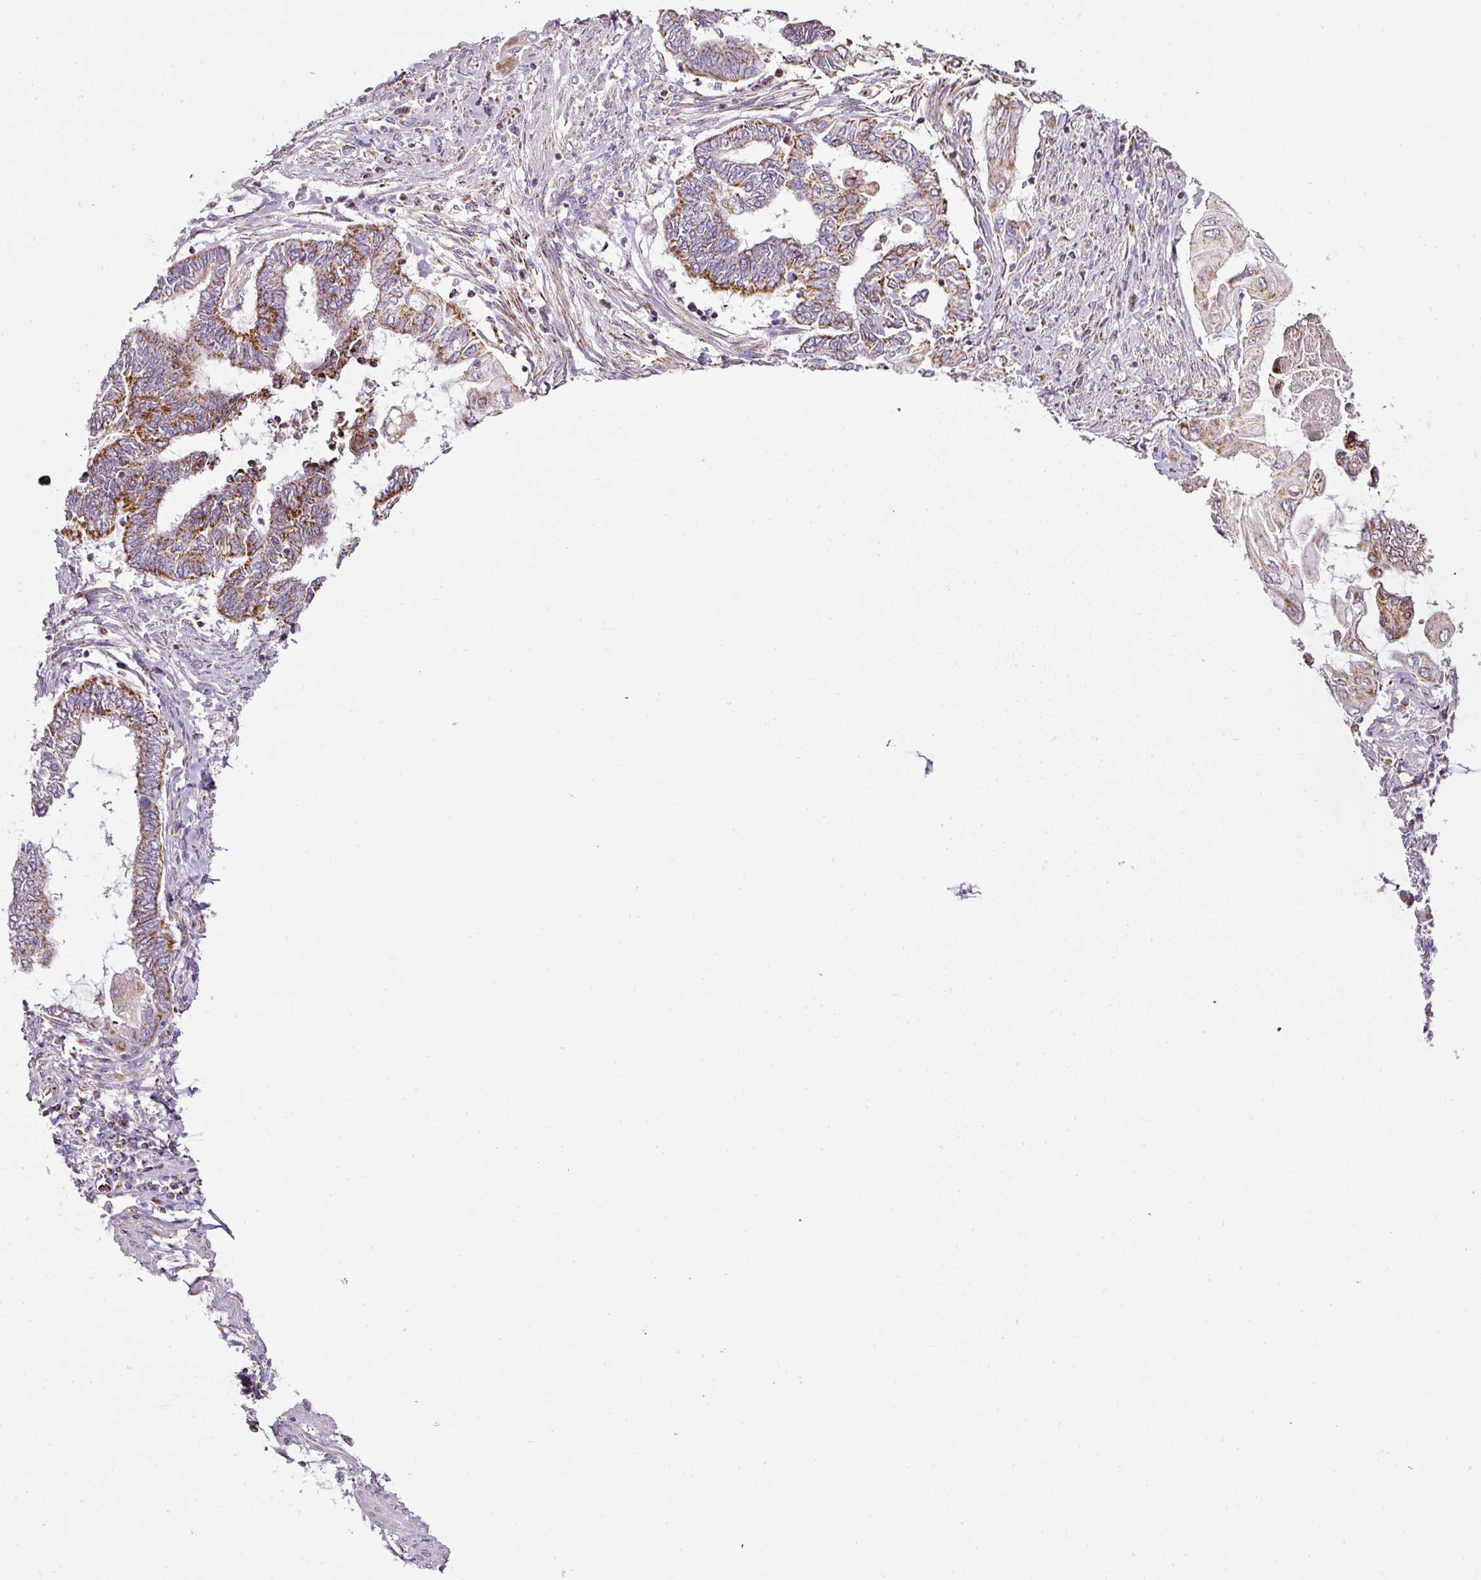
{"staining": {"intensity": "moderate", "quantity": "25%-75%", "location": "cytoplasmic/membranous"}, "tissue": "cervical cancer", "cell_type": "Tumor cells", "image_type": "cancer", "snomed": [{"axis": "morphology", "description": "Squamous cell carcinoma, NOS"}, {"axis": "topography", "description": "Cervix"}], "caption": "A histopathology image of human cervical cancer stained for a protein reveals moderate cytoplasmic/membranous brown staining in tumor cells. Immunohistochemistry stains the protein in brown and the nuclei are stained blue.", "gene": "SDHA", "patient": {"sex": "female", "age": 35}}